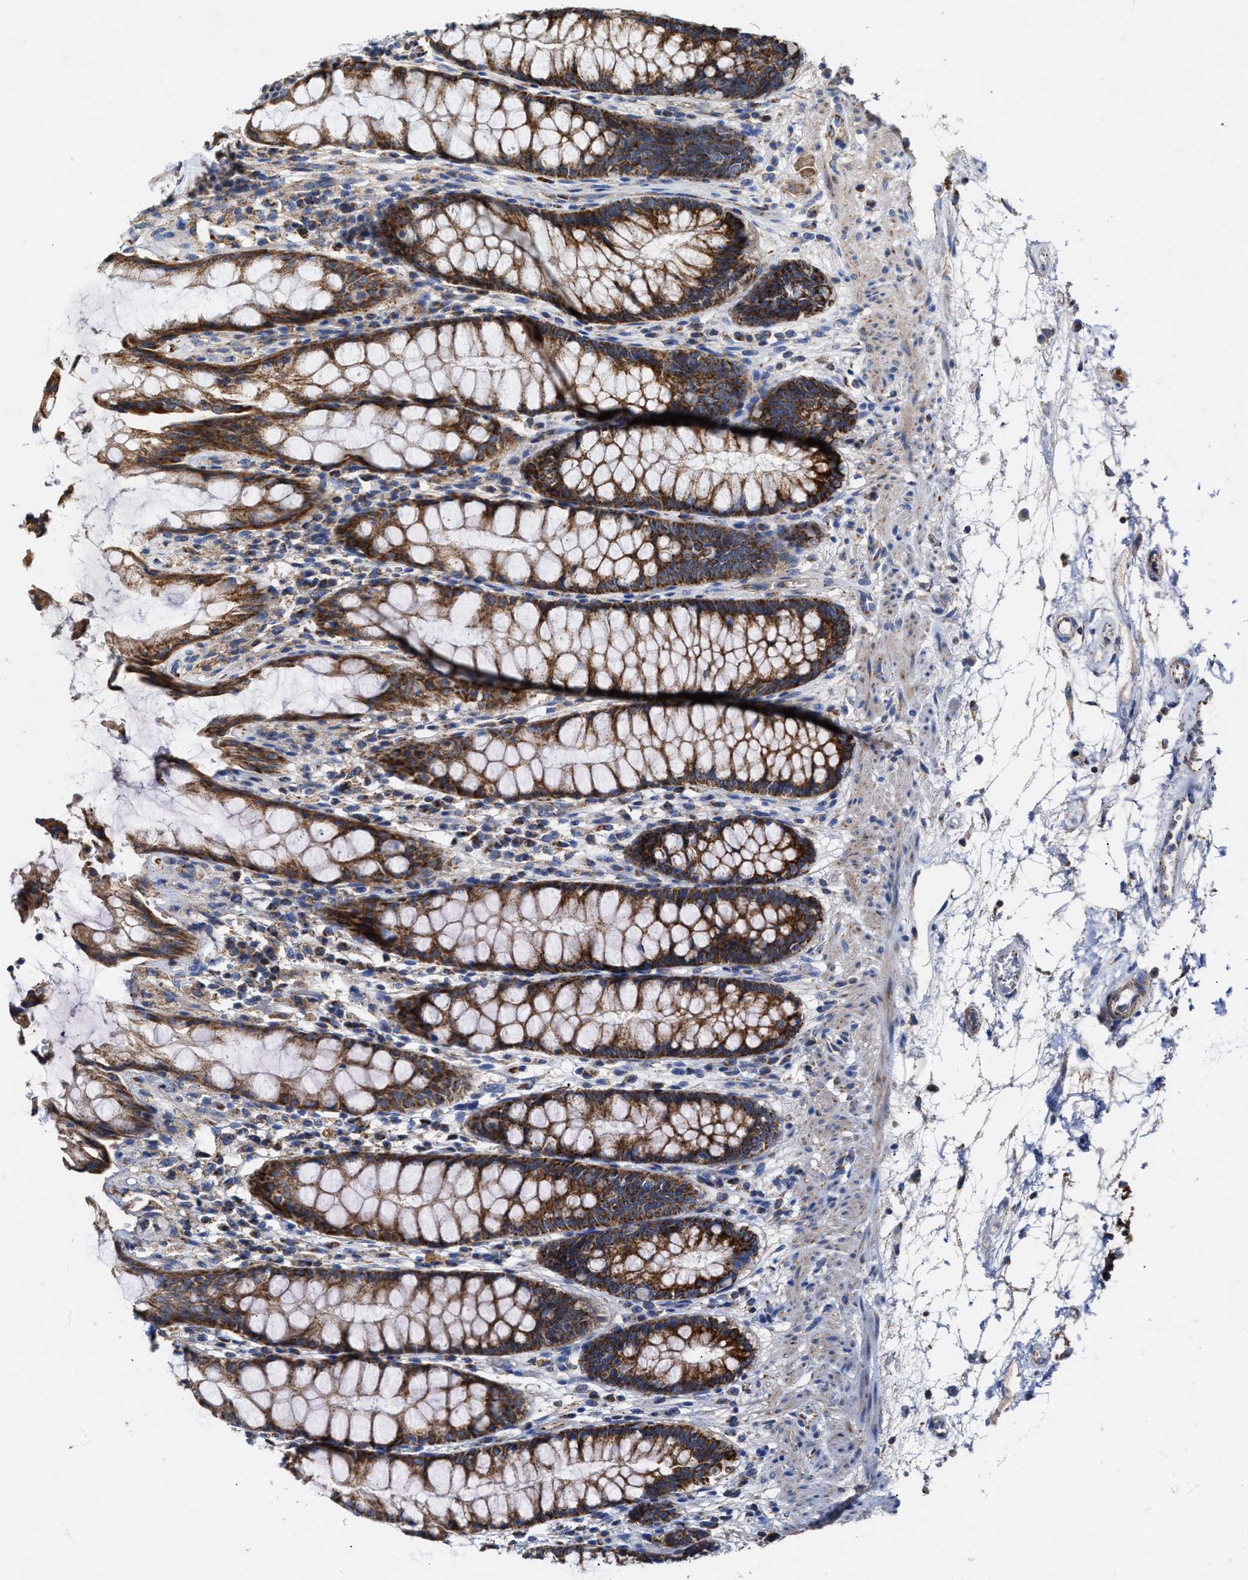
{"staining": {"intensity": "strong", "quantity": ">75%", "location": "cytoplasmic/membranous"}, "tissue": "rectum", "cell_type": "Glandular cells", "image_type": "normal", "snomed": [{"axis": "morphology", "description": "Normal tissue, NOS"}, {"axis": "topography", "description": "Rectum"}], "caption": "An immunohistochemistry (IHC) image of benign tissue is shown. Protein staining in brown highlights strong cytoplasmic/membranous positivity in rectum within glandular cells.", "gene": "MECR", "patient": {"sex": "male", "age": 64}}